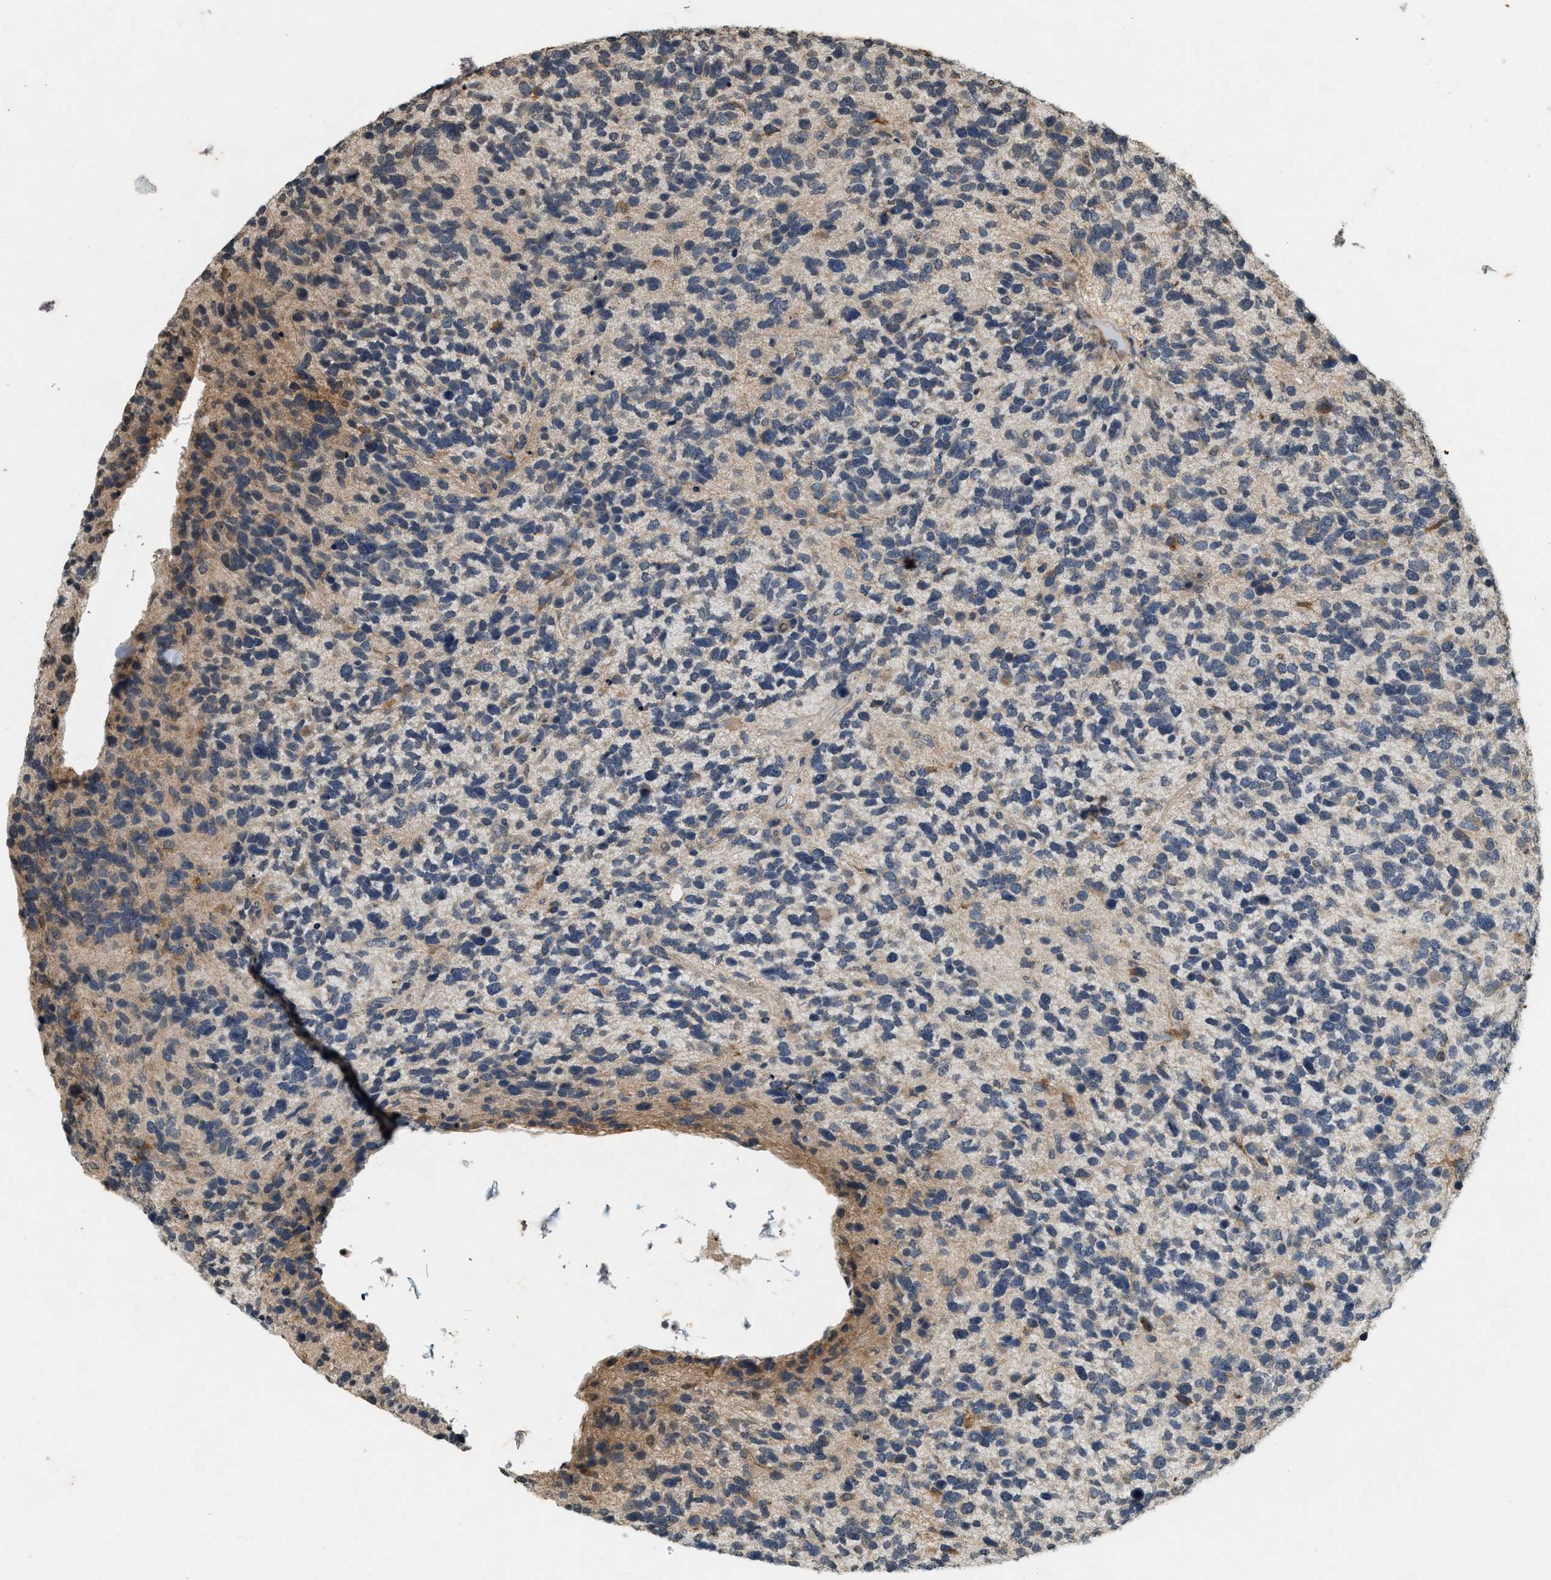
{"staining": {"intensity": "weak", "quantity": "<25%", "location": "cytoplasmic/membranous"}, "tissue": "glioma", "cell_type": "Tumor cells", "image_type": "cancer", "snomed": [{"axis": "morphology", "description": "Glioma, malignant, High grade"}, {"axis": "topography", "description": "Brain"}], "caption": "Immunohistochemistry of human malignant glioma (high-grade) demonstrates no expression in tumor cells.", "gene": "KIF21A", "patient": {"sex": "female", "age": 58}}